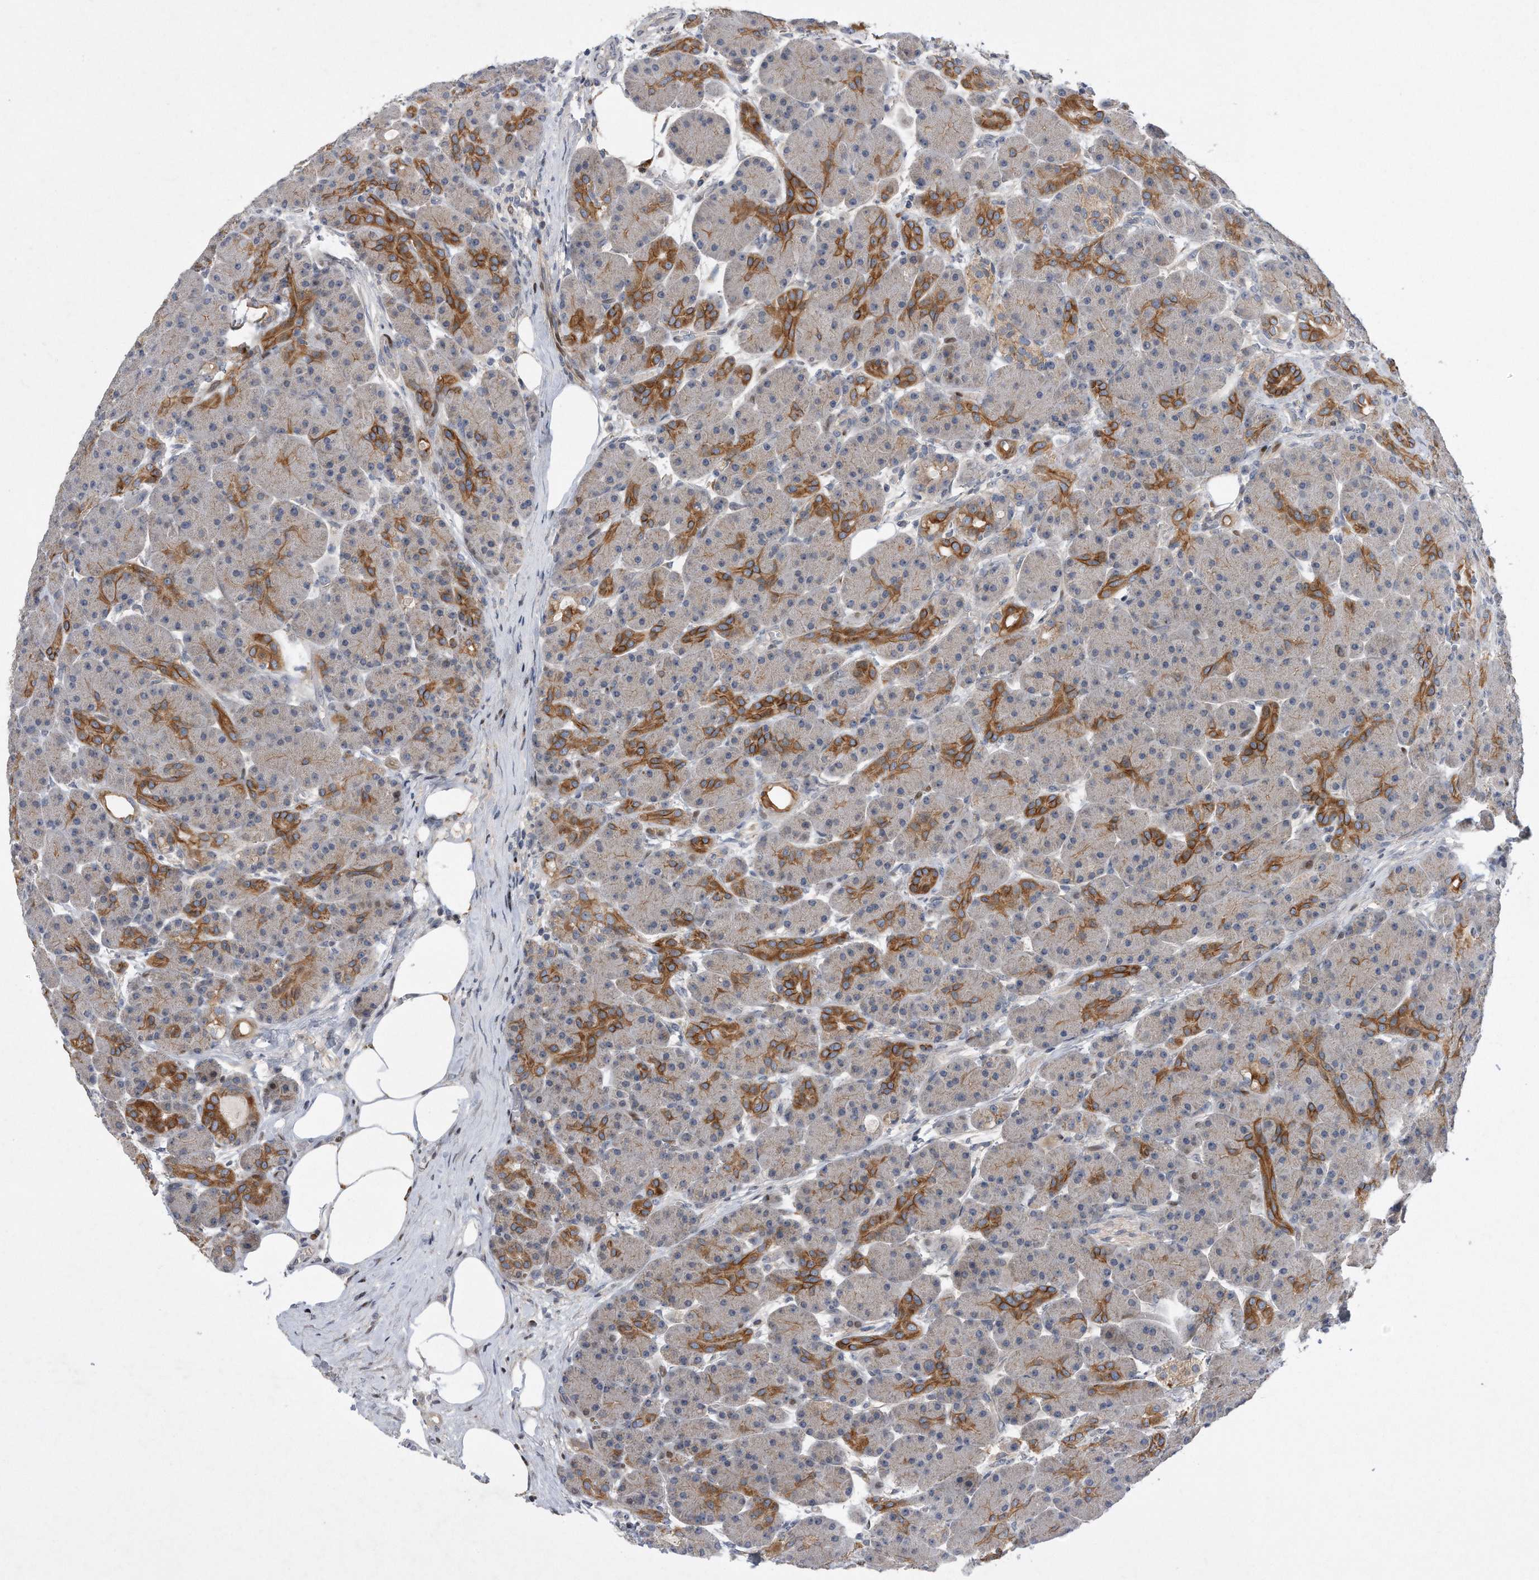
{"staining": {"intensity": "strong", "quantity": "<25%", "location": "cytoplasmic/membranous"}, "tissue": "pancreas", "cell_type": "Exocrine glandular cells", "image_type": "normal", "snomed": [{"axis": "morphology", "description": "Normal tissue, NOS"}, {"axis": "topography", "description": "Pancreas"}], "caption": "The micrograph shows a brown stain indicating the presence of a protein in the cytoplasmic/membranous of exocrine glandular cells in pancreas. Using DAB (3,3'-diaminobenzidine) (brown) and hematoxylin (blue) stains, captured at high magnification using brightfield microscopy.", "gene": "CDH12", "patient": {"sex": "male", "age": 63}}